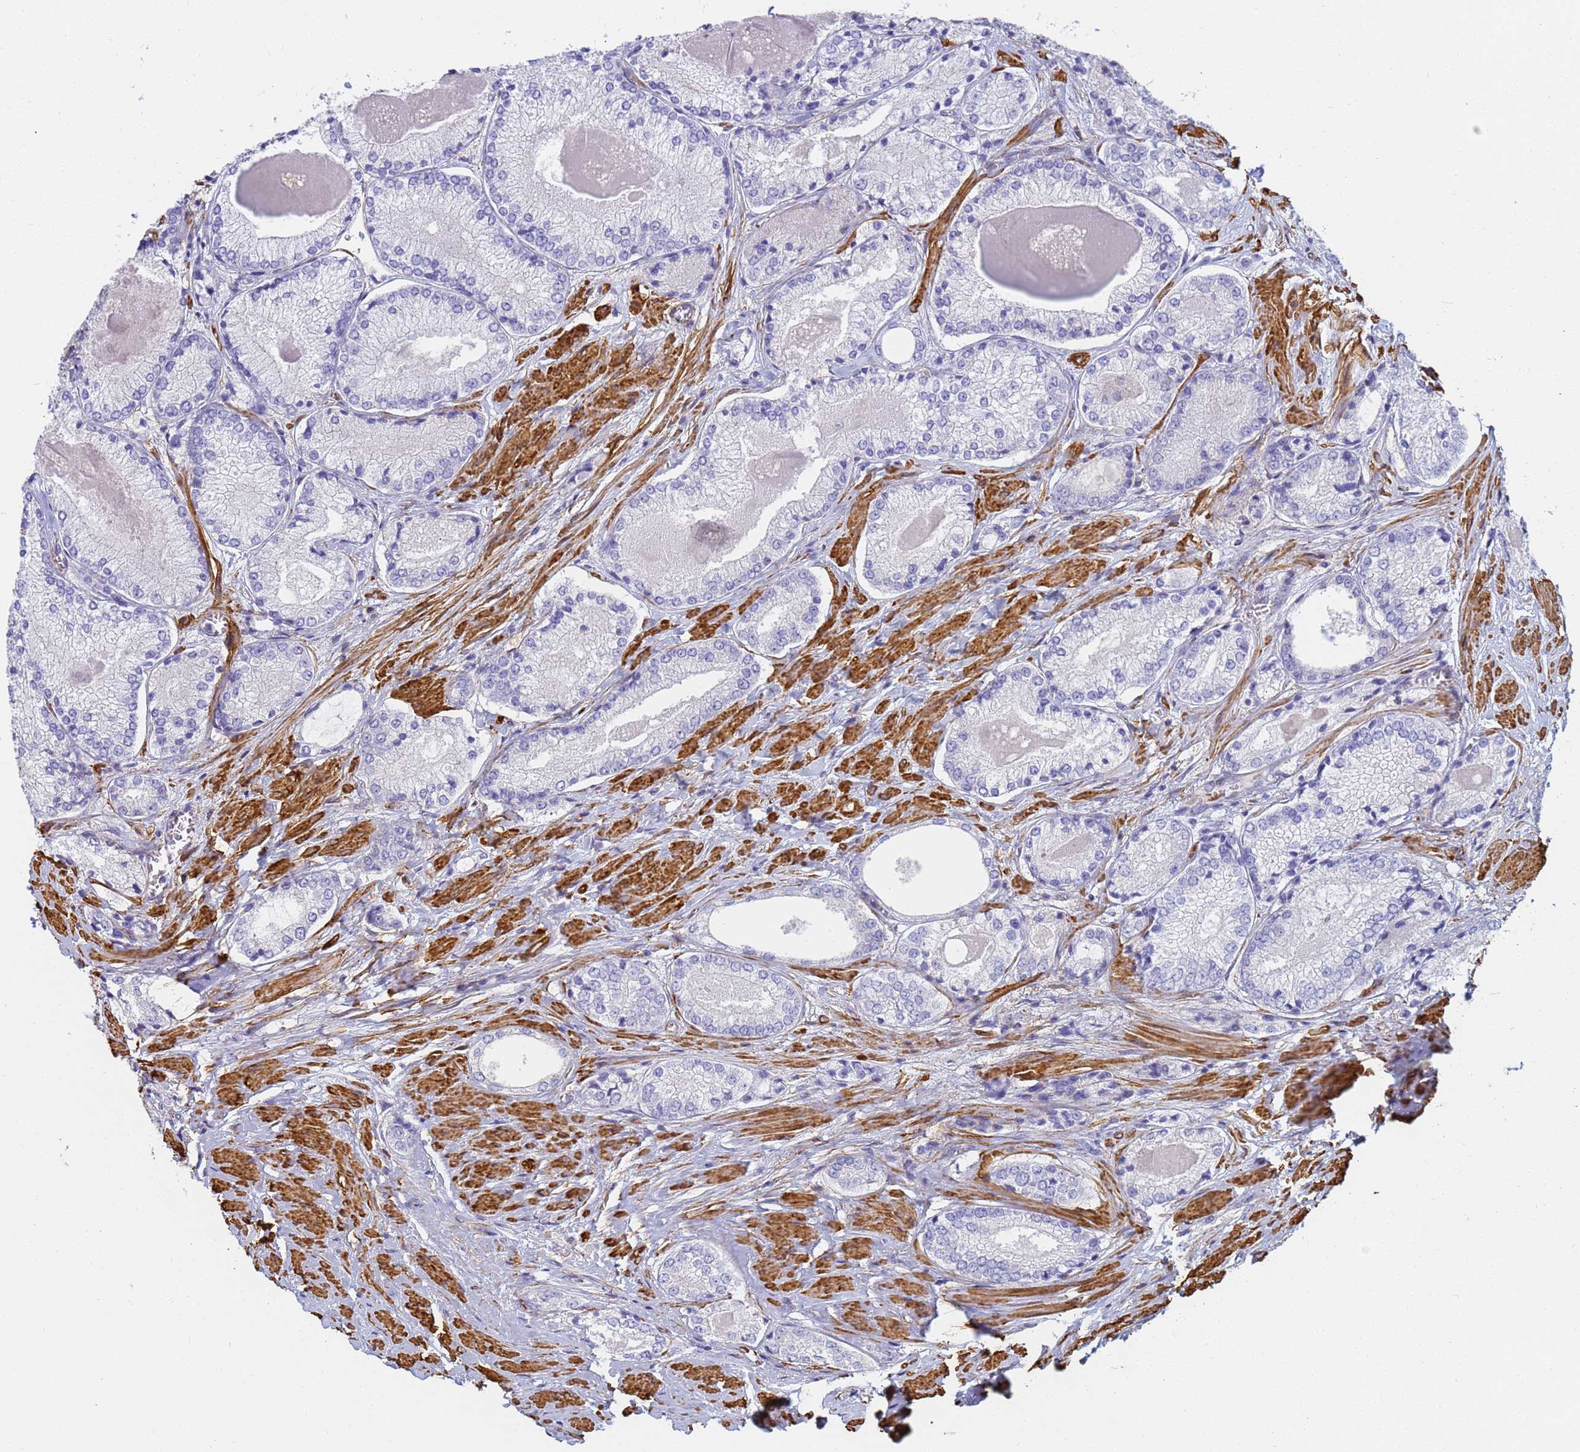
{"staining": {"intensity": "negative", "quantity": "none", "location": "none"}, "tissue": "prostate cancer", "cell_type": "Tumor cells", "image_type": "cancer", "snomed": [{"axis": "morphology", "description": "Adenocarcinoma, Low grade"}, {"axis": "topography", "description": "Prostate"}], "caption": "This is a photomicrograph of immunohistochemistry staining of prostate low-grade adenocarcinoma, which shows no positivity in tumor cells.", "gene": "TPM1", "patient": {"sex": "male", "age": 68}}